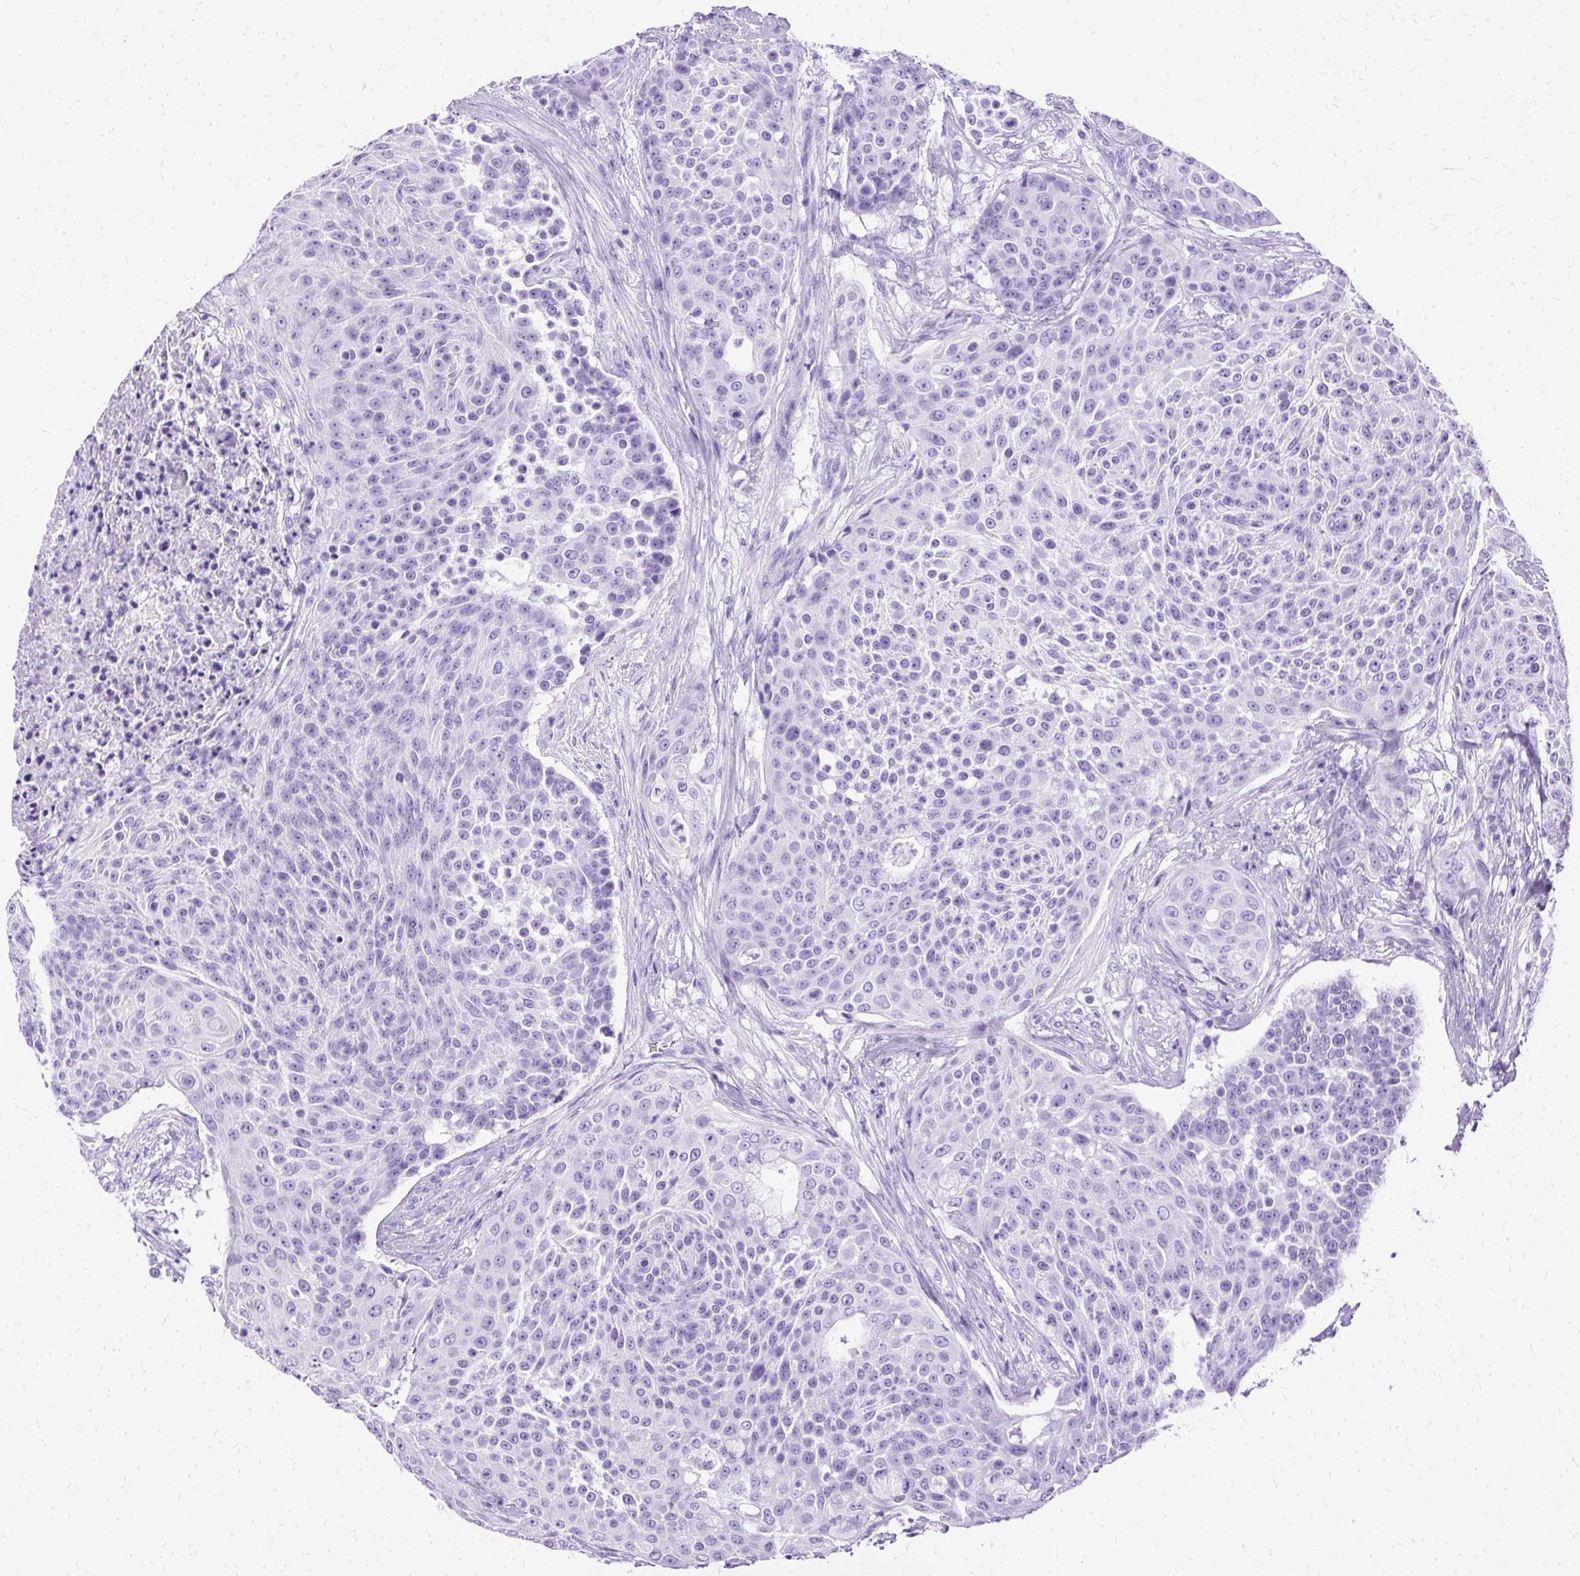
{"staining": {"intensity": "negative", "quantity": "none", "location": "none"}, "tissue": "urothelial cancer", "cell_type": "Tumor cells", "image_type": "cancer", "snomed": [{"axis": "morphology", "description": "Urothelial carcinoma, High grade"}, {"axis": "topography", "description": "Urinary bladder"}], "caption": "There is no significant positivity in tumor cells of urothelial carcinoma (high-grade). (Stains: DAB (3,3'-diaminobenzidine) immunohistochemistry (IHC) with hematoxylin counter stain, Microscopy: brightfield microscopy at high magnification).", "gene": "SLC8A2", "patient": {"sex": "female", "age": 63}}